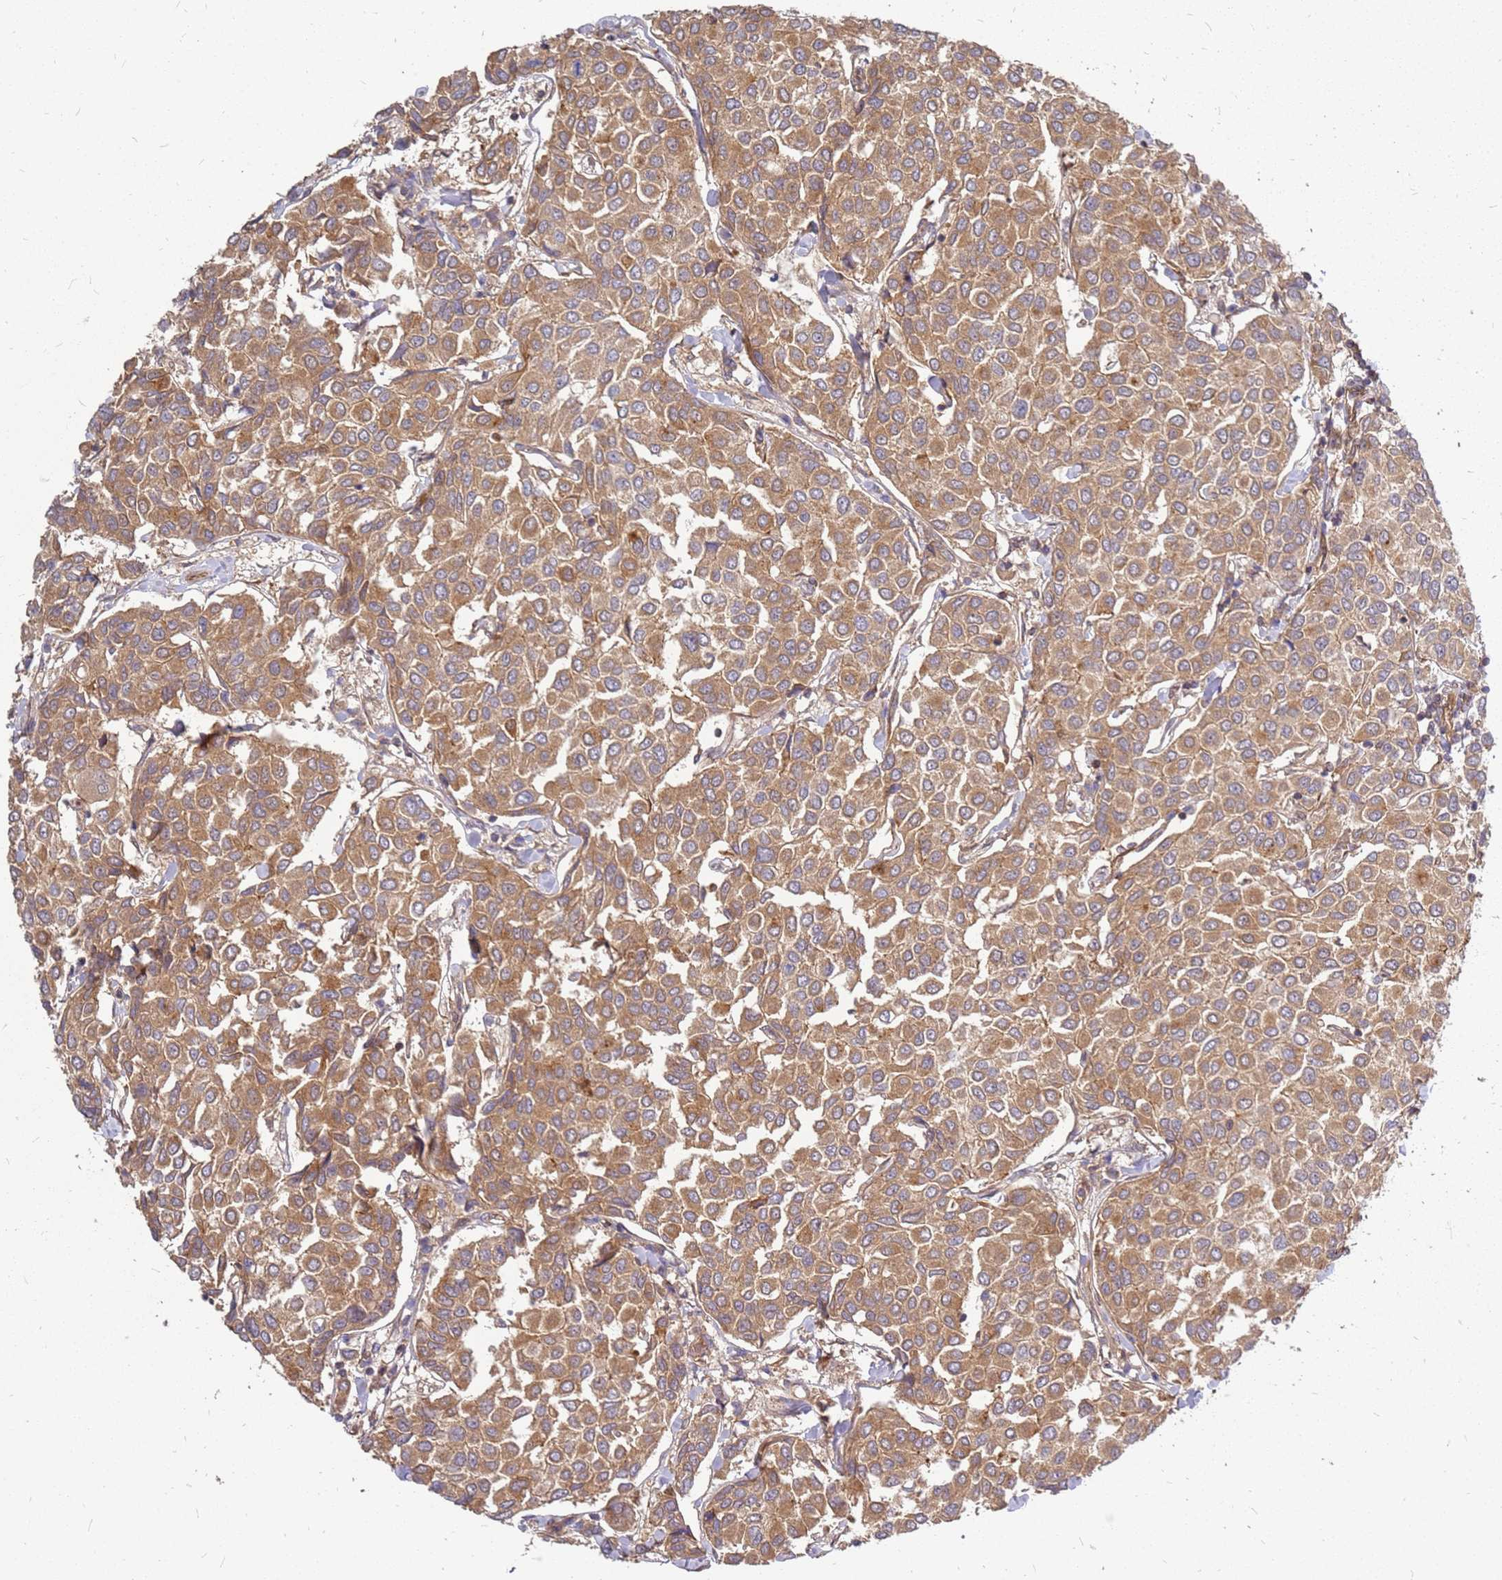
{"staining": {"intensity": "moderate", "quantity": ">75%", "location": "cytoplasmic/membranous"}, "tissue": "breast cancer", "cell_type": "Tumor cells", "image_type": "cancer", "snomed": [{"axis": "morphology", "description": "Duct carcinoma"}, {"axis": "topography", "description": "Breast"}], "caption": "A brown stain shows moderate cytoplasmic/membranous positivity of a protein in human breast intraductal carcinoma tumor cells. (DAB (3,3'-diaminobenzidine) IHC, brown staining for protein, blue staining for nuclei).", "gene": "NUDT14", "patient": {"sex": "female", "age": 55}}